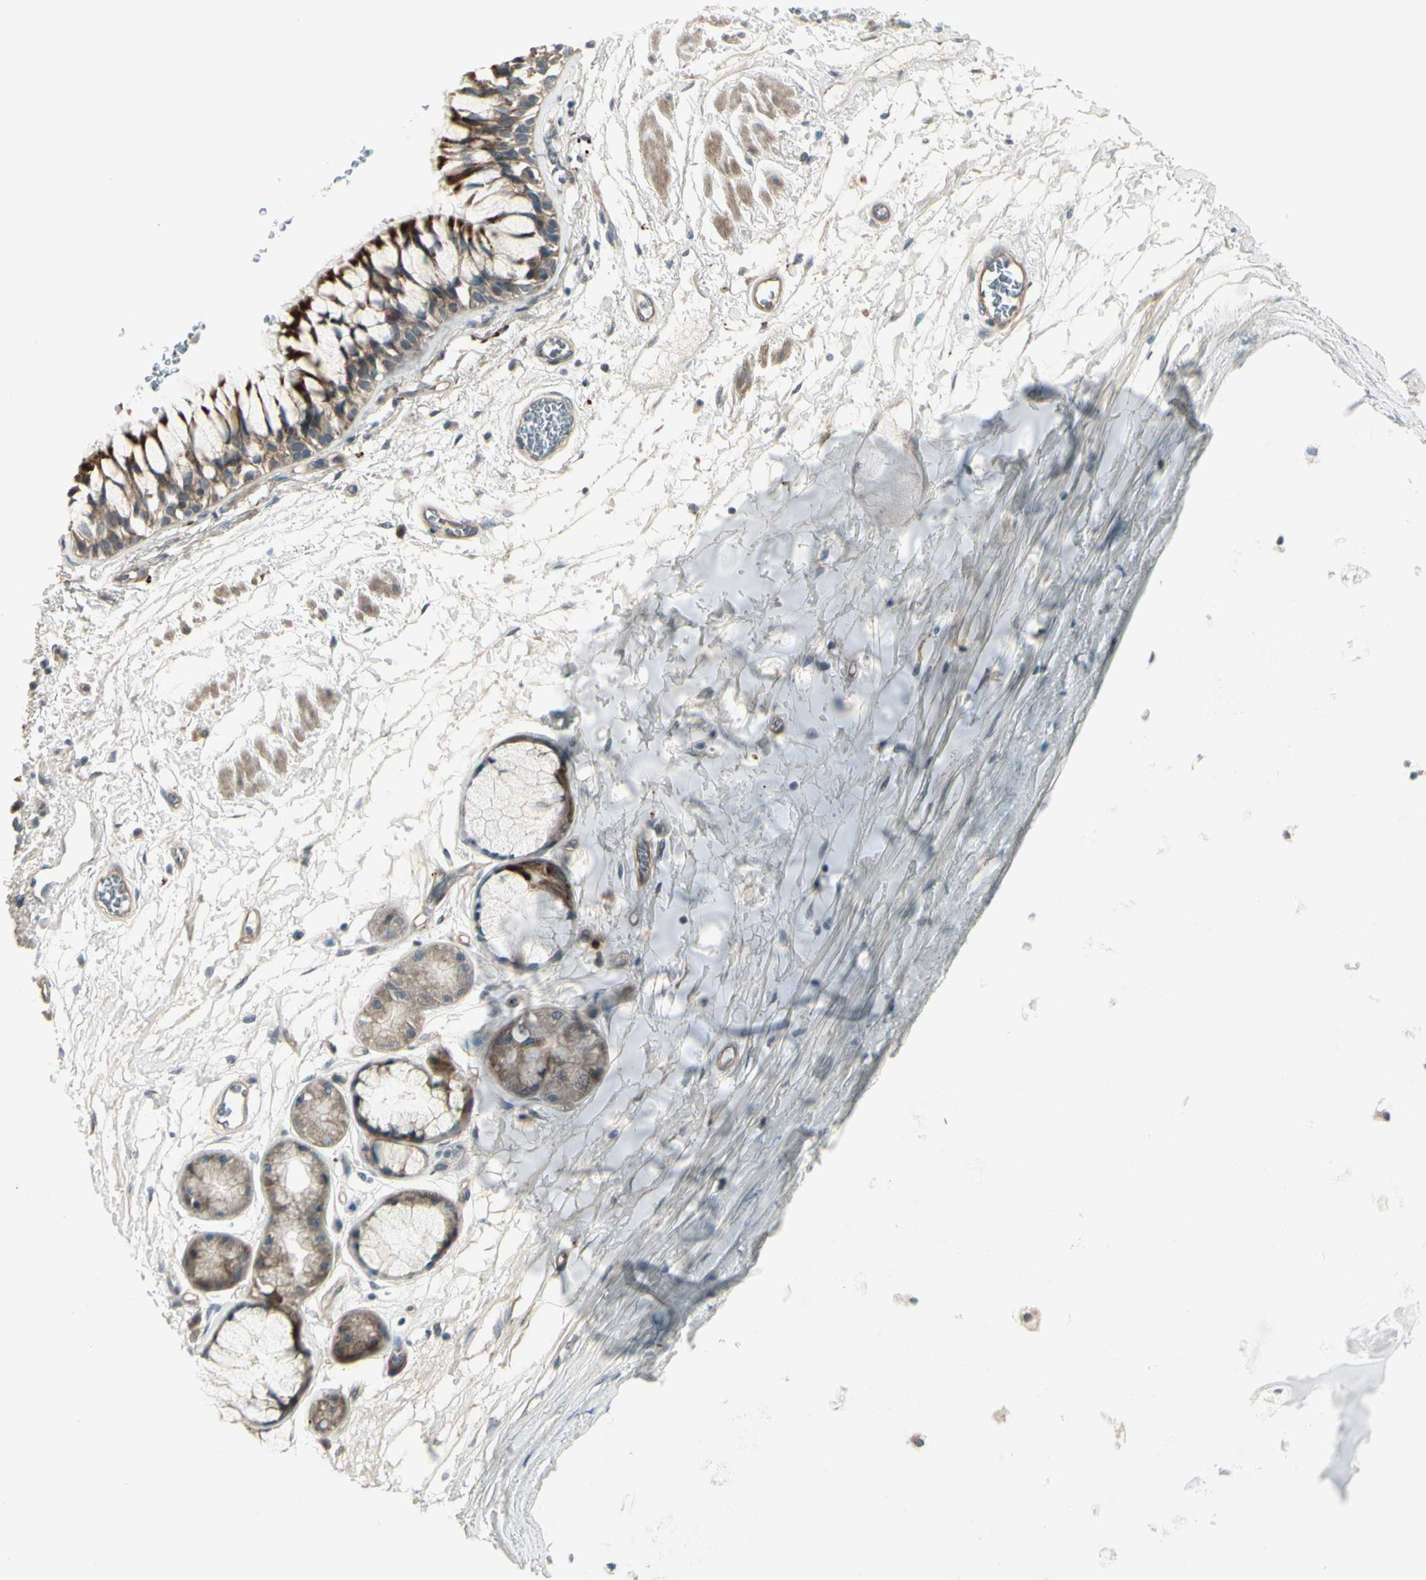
{"staining": {"intensity": "strong", "quantity": ">75%", "location": "cytoplasmic/membranous"}, "tissue": "bronchus", "cell_type": "Respiratory epithelial cells", "image_type": "normal", "snomed": [{"axis": "morphology", "description": "Normal tissue, NOS"}, {"axis": "topography", "description": "Bronchus"}], "caption": "This histopathology image shows IHC staining of normal human bronchus, with high strong cytoplasmic/membranous expression in about >75% of respiratory epithelial cells.", "gene": "OSTM1", "patient": {"sex": "male", "age": 66}}